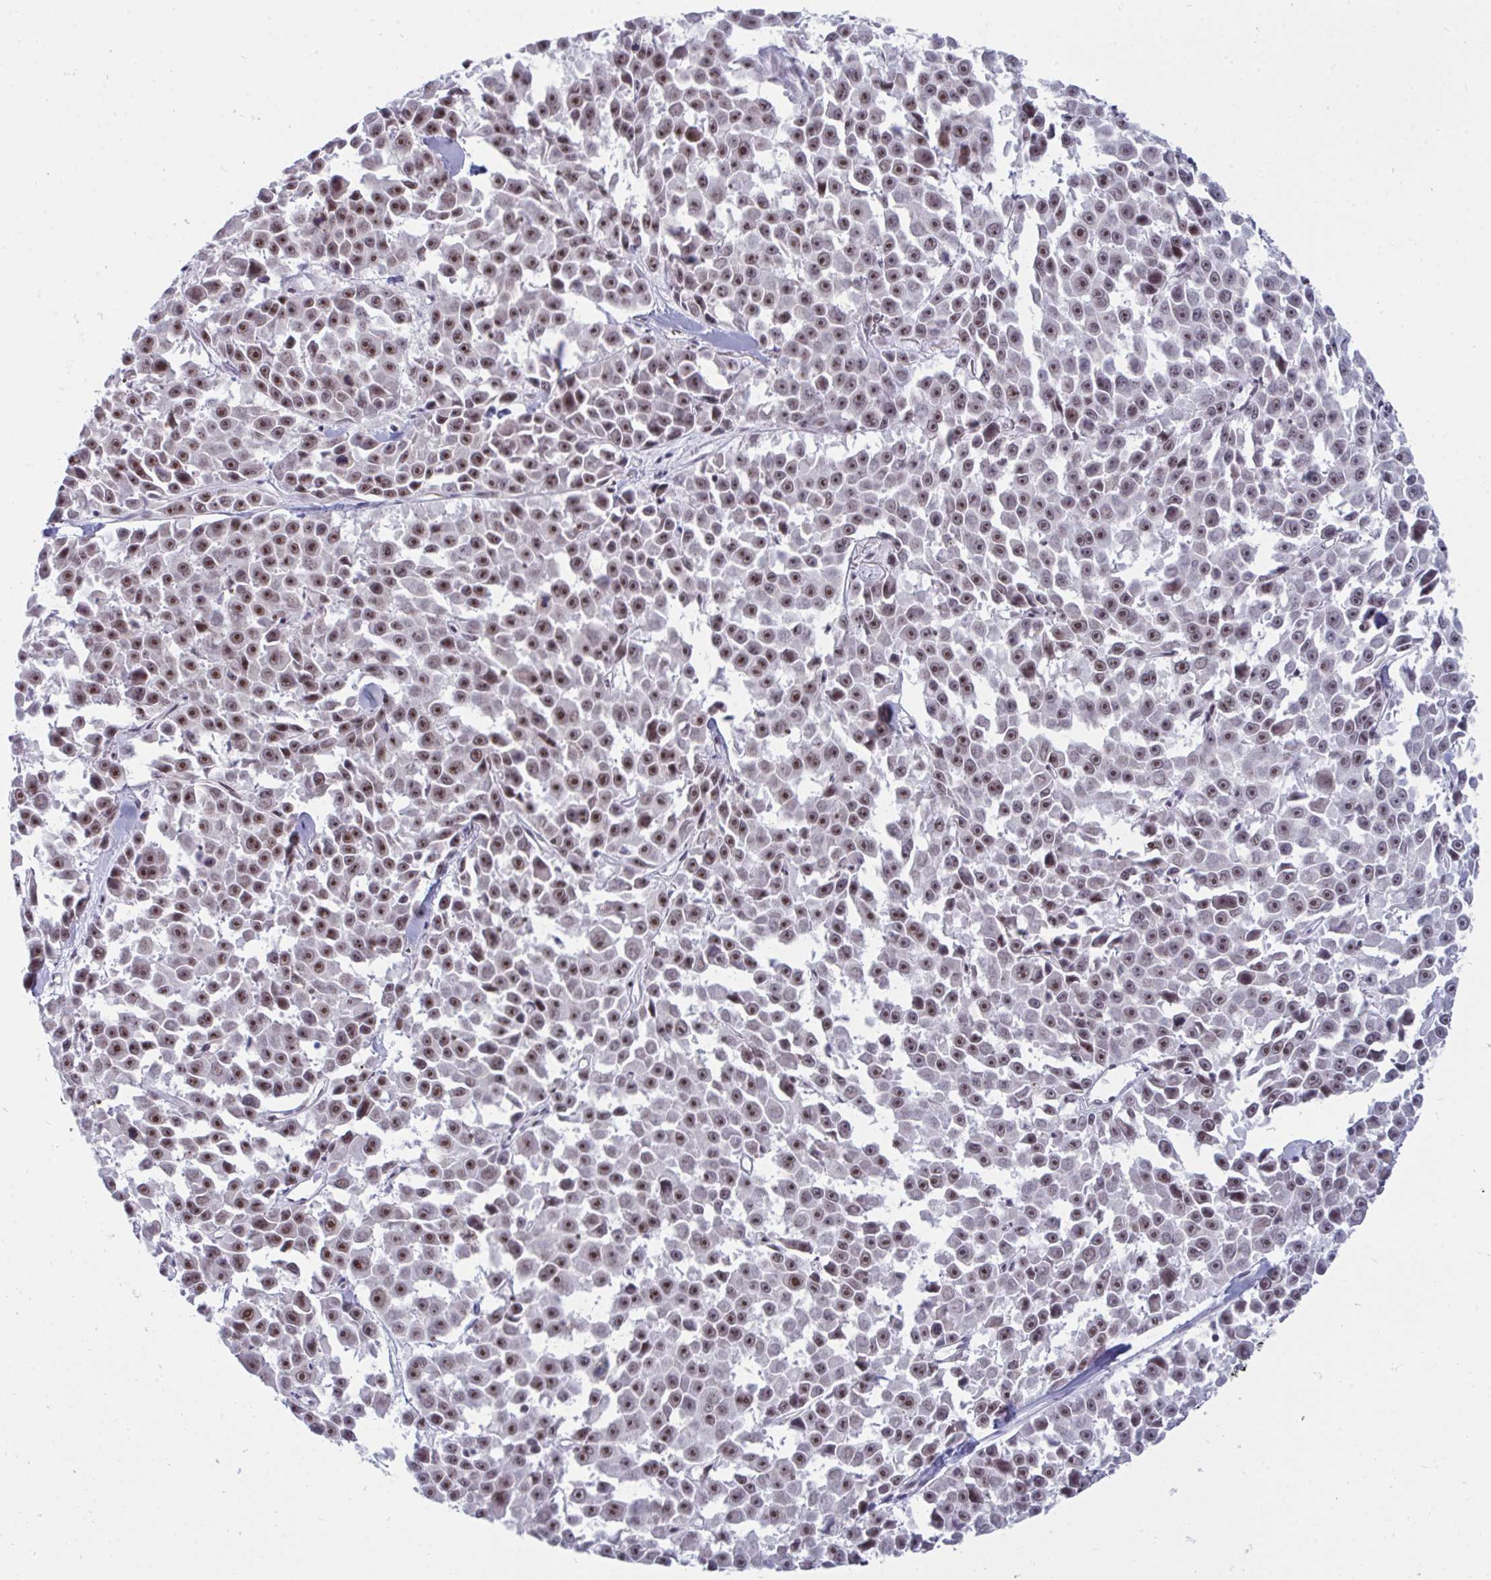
{"staining": {"intensity": "moderate", "quantity": ">75%", "location": "nuclear"}, "tissue": "melanoma", "cell_type": "Tumor cells", "image_type": "cancer", "snomed": [{"axis": "morphology", "description": "Malignant melanoma, NOS"}, {"axis": "topography", "description": "Skin"}], "caption": "Immunohistochemistry photomicrograph of malignant melanoma stained for a protein (brown), which displays medium levels of moderate nuclear expression in approximately >75% of tumor cells.", "gene": "PRR14", "patient": {"sex": "female", "age": 66}}